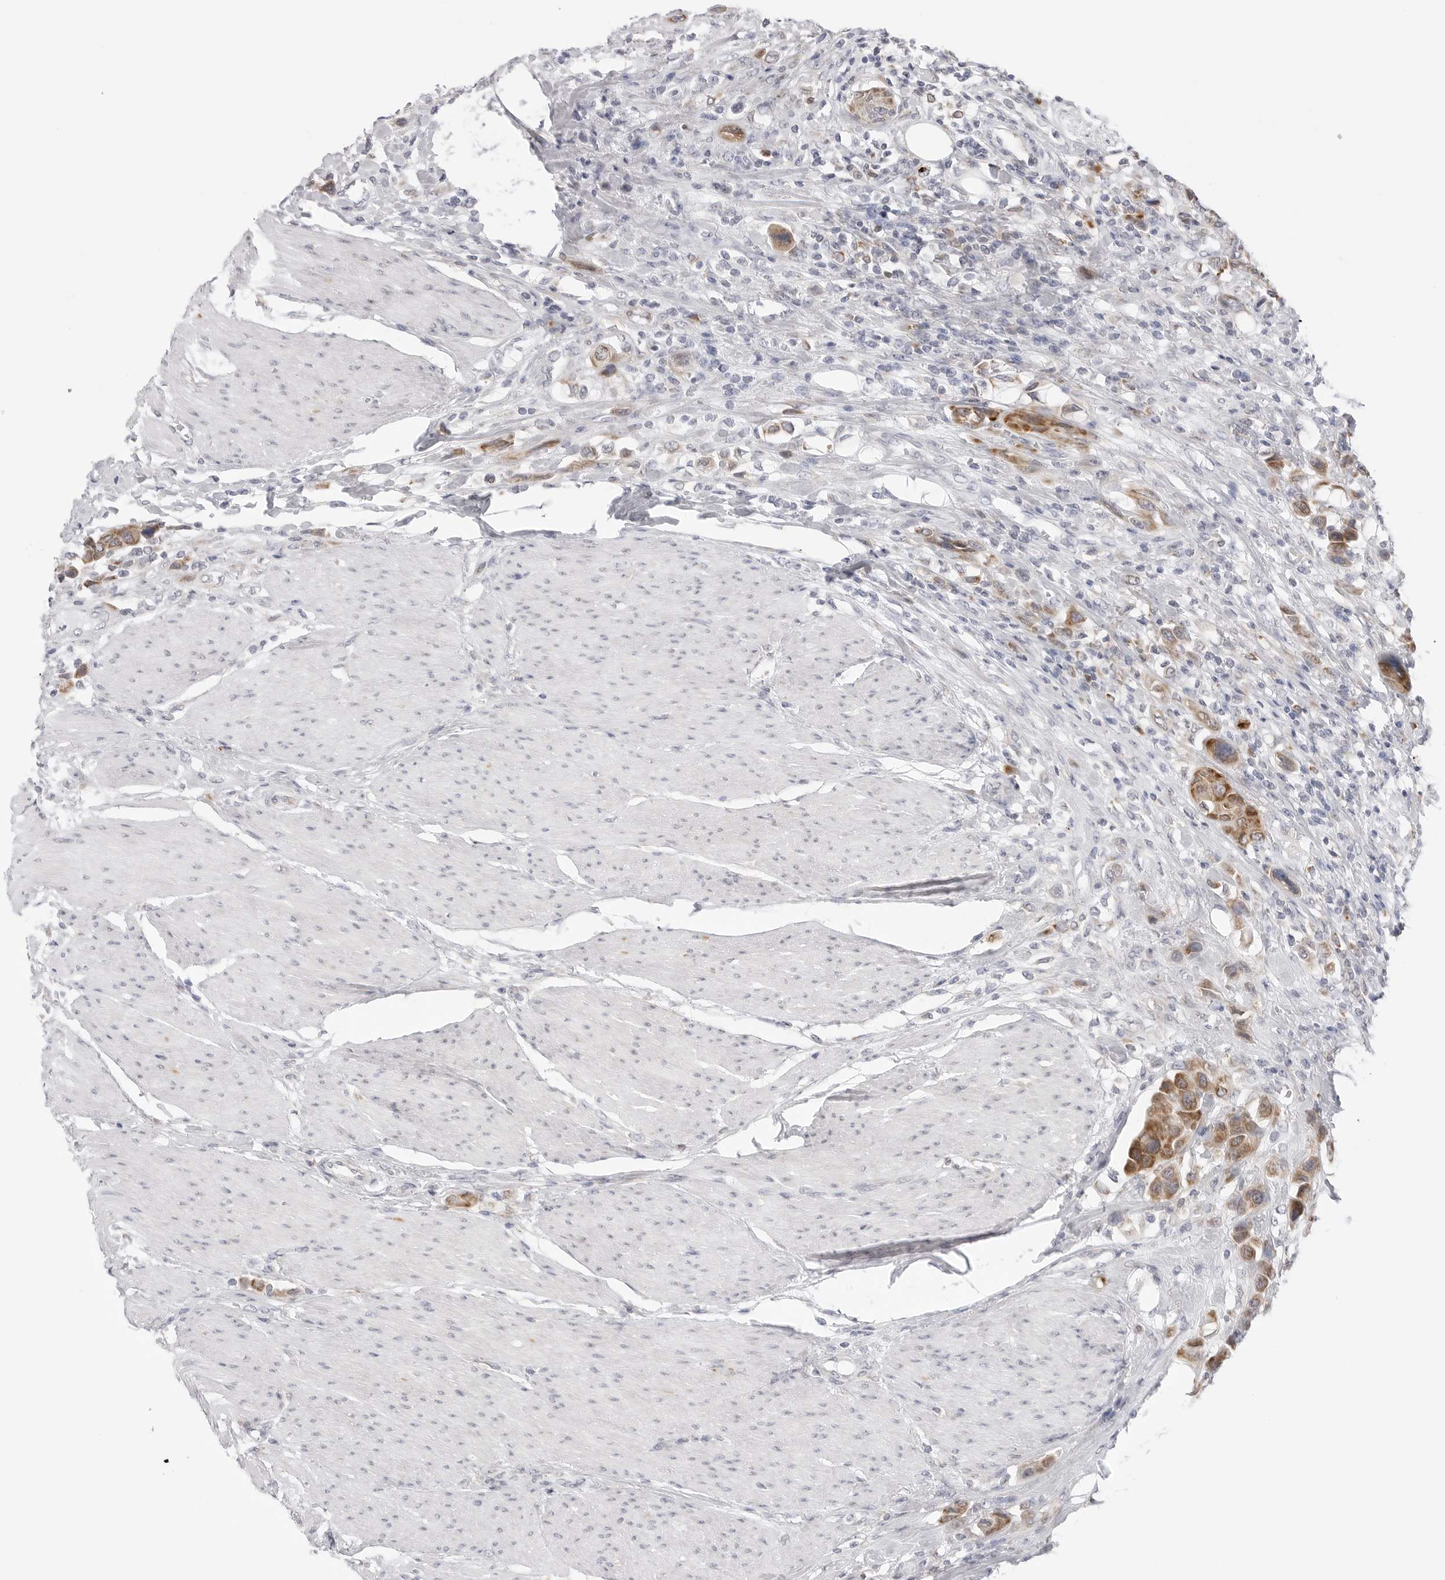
{"staining": {"intensity": "moderate", "quantity": ">75%", "location": "cytoplasmic/membranous"}, "tissue": "urothelial cancer", "cell_type": "Tumor cells", "image_type": "cancer", "snomed": [{"axis": "morphology", "description": "Urothelial carcinoma, High grade"}, {"axis": "topography", "description": "Urinary bladder"}], "caption": "Tumor cells reveal medium levels of moderate cytoplasmic/membranous expression in approximately >75% of cells in human urothelial cancer.", "gene": "RPN1", "patient": {"sex": "male", "age": 50}}